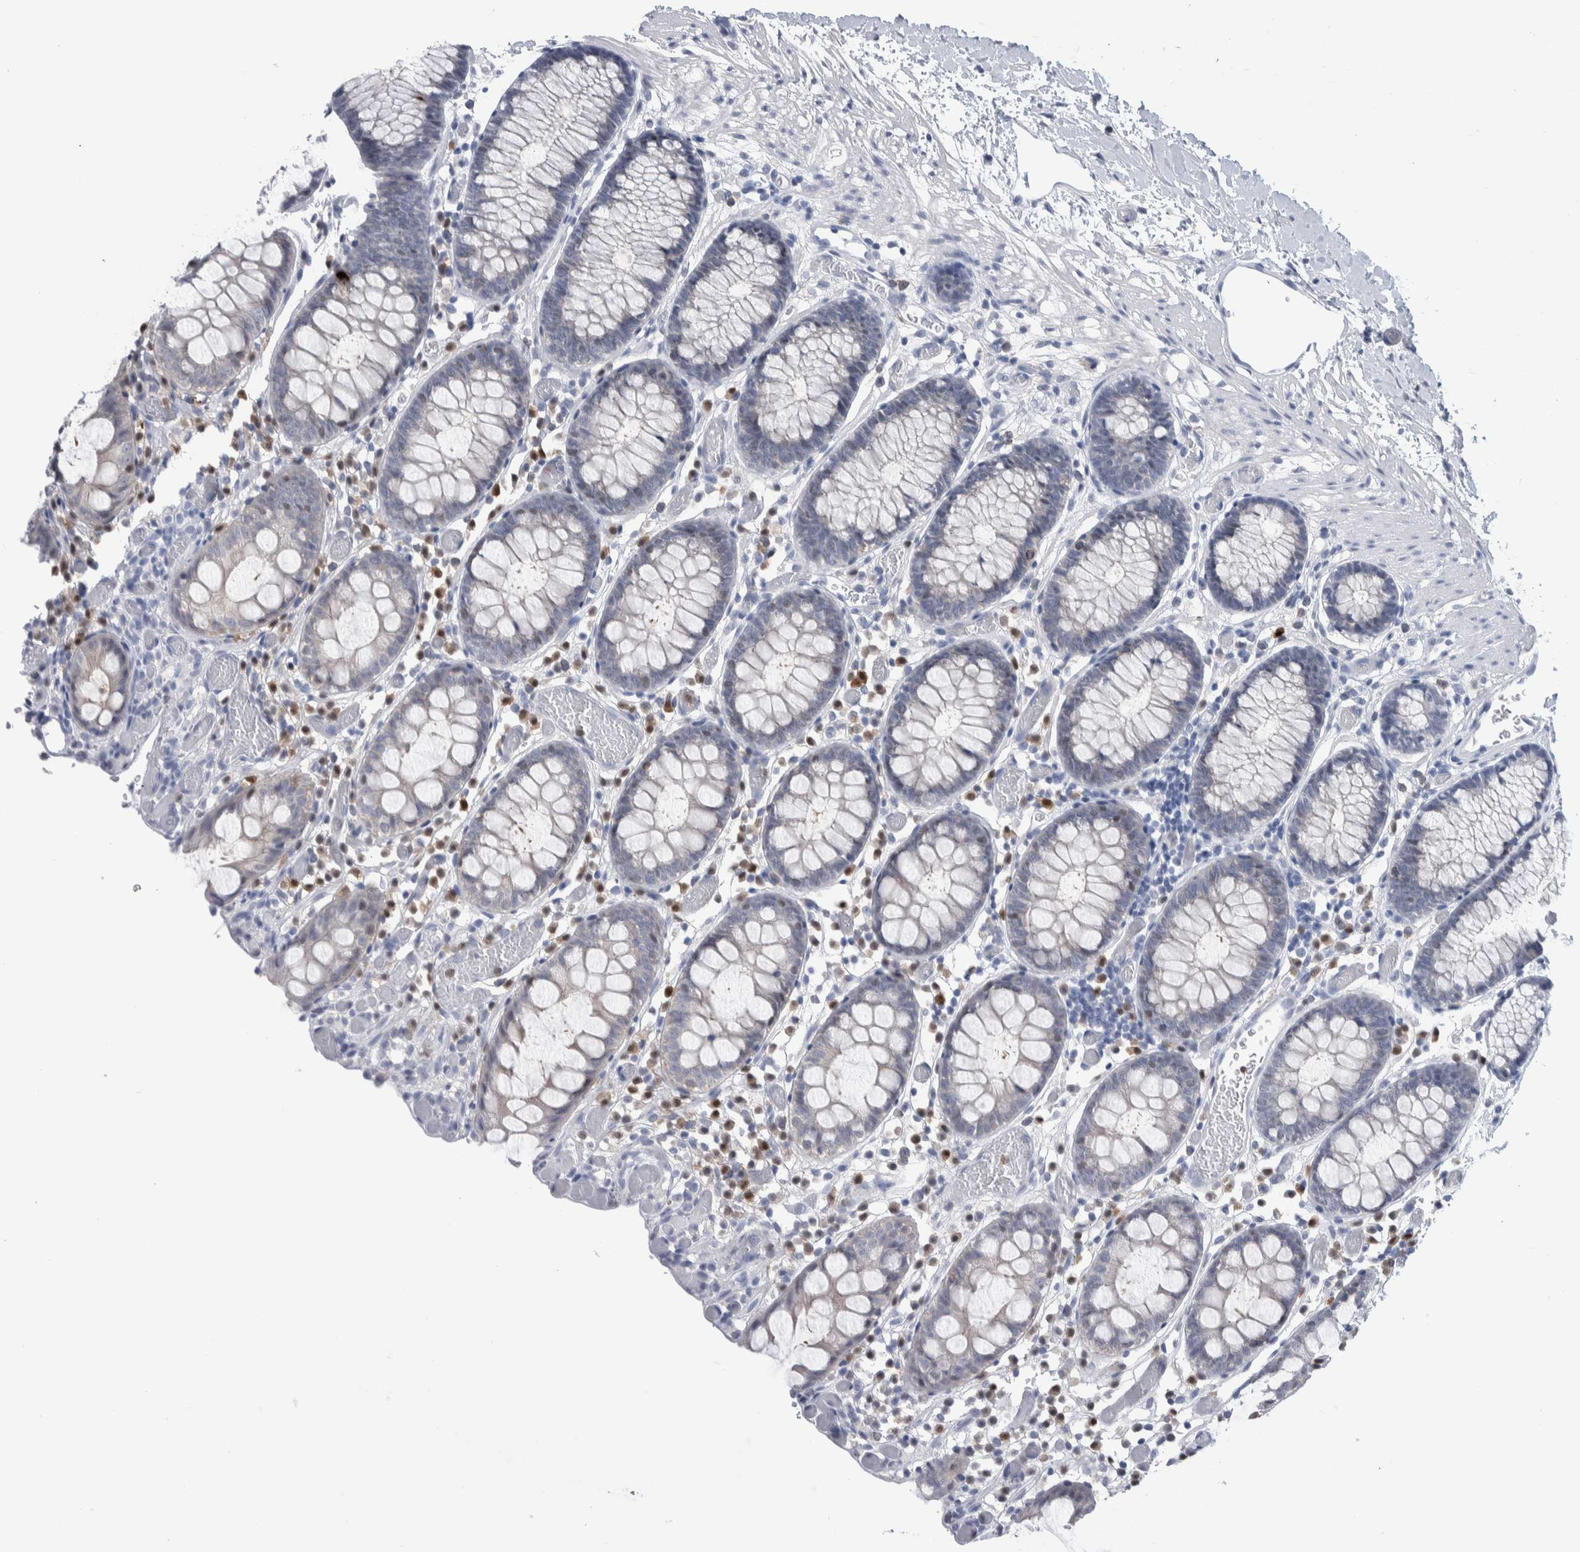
{"staining": {"intensity": "negative", "quantity": "none", "location": "none"}, "tissue": "colon", "cell_type": "Endothelial cells", "image_type": "normal", "snomed": [{"axis": "morphology", "description": "Normal tissue, NOS"}, {"axis": "topography", "description": "Colon"}], "caption": "IHC of unremarkable human colon reveals no expression in endothelial cells.", "gene": "LURAP1L", "patient": {"sex": "male", "age": 14}}